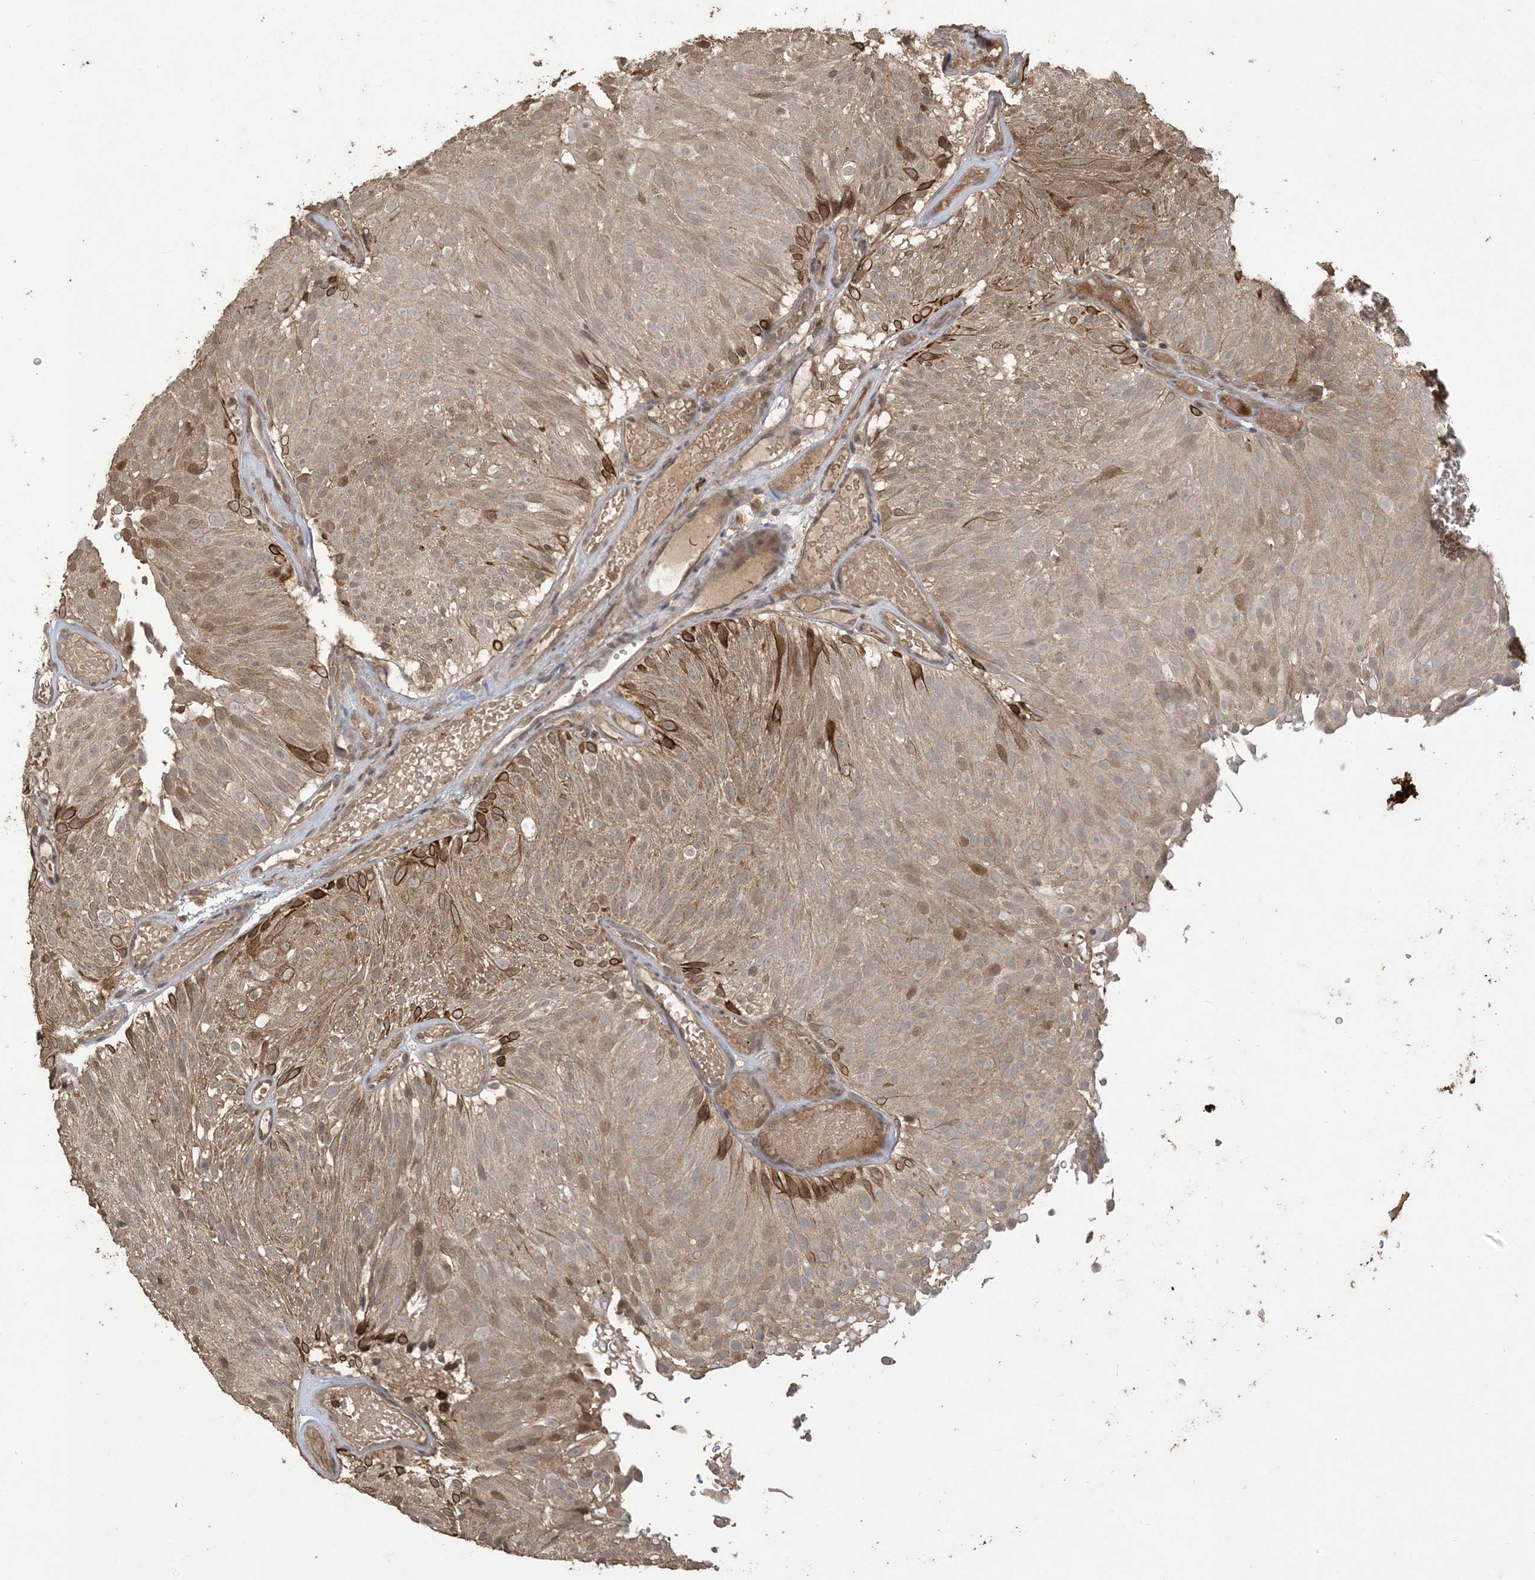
{"staining": {"intensity": "moderate", "quantity": "<25%", "location": "cytoplasmic/membranous"}, "tissue": "urothelial cancer", "cell_type": "Tumor cells", "image_type": "cancer", "snomed": [{"axis": "morphology", "description": "Urothelial carcinoma, Low grade"}, {"axis": "topography", "description": "Urinary bladder"}], "caption": "IHC of human urothelial cancer exhibits low levels of moderate cytoplasmic/membranous staining in about <25% of tumor cells. Using DAB (brown) and hematoxylin (blue) stains, captured at high magnification using brightfield microscopy.", "gene": "EFCAB8", "patient": {"sex": "male", "age": 78}}